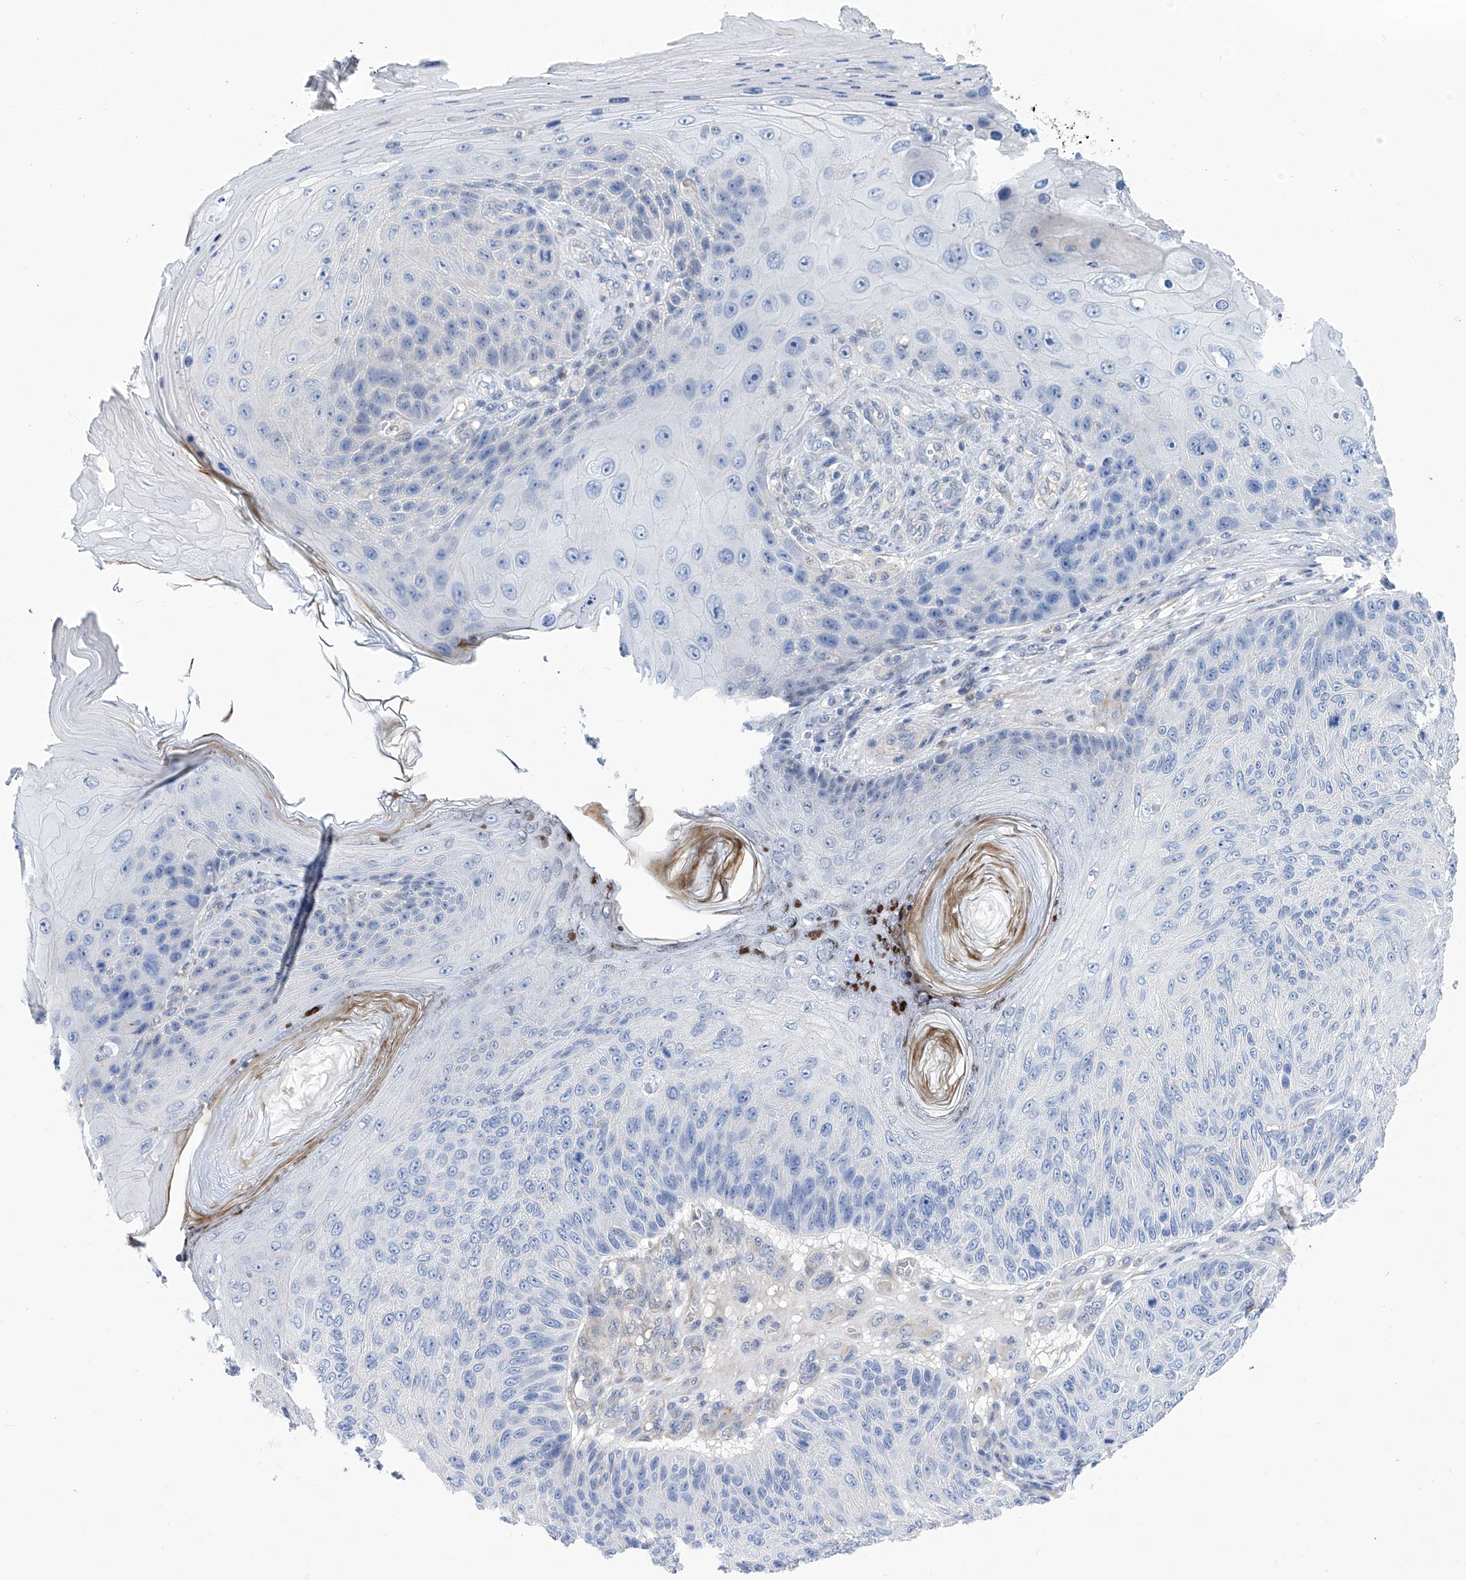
{"staining": {"intensity": "negative", "quantity": "none", "location": "none"}, "tissue": "skin cancer", "cell_type": "Tumor cells", "image_type": "cancer", "snomed": [{"axis": "morphology", "description": "Squamous cell carcinoma, NOS"}, {"axis": "topography", "description": "Skin"}], "caption": "There is no significant expression in tumor cells of skin squamous cell carcinoma.", "gene": "PGM3", "patient": {"sex": "female", "age": 88}}